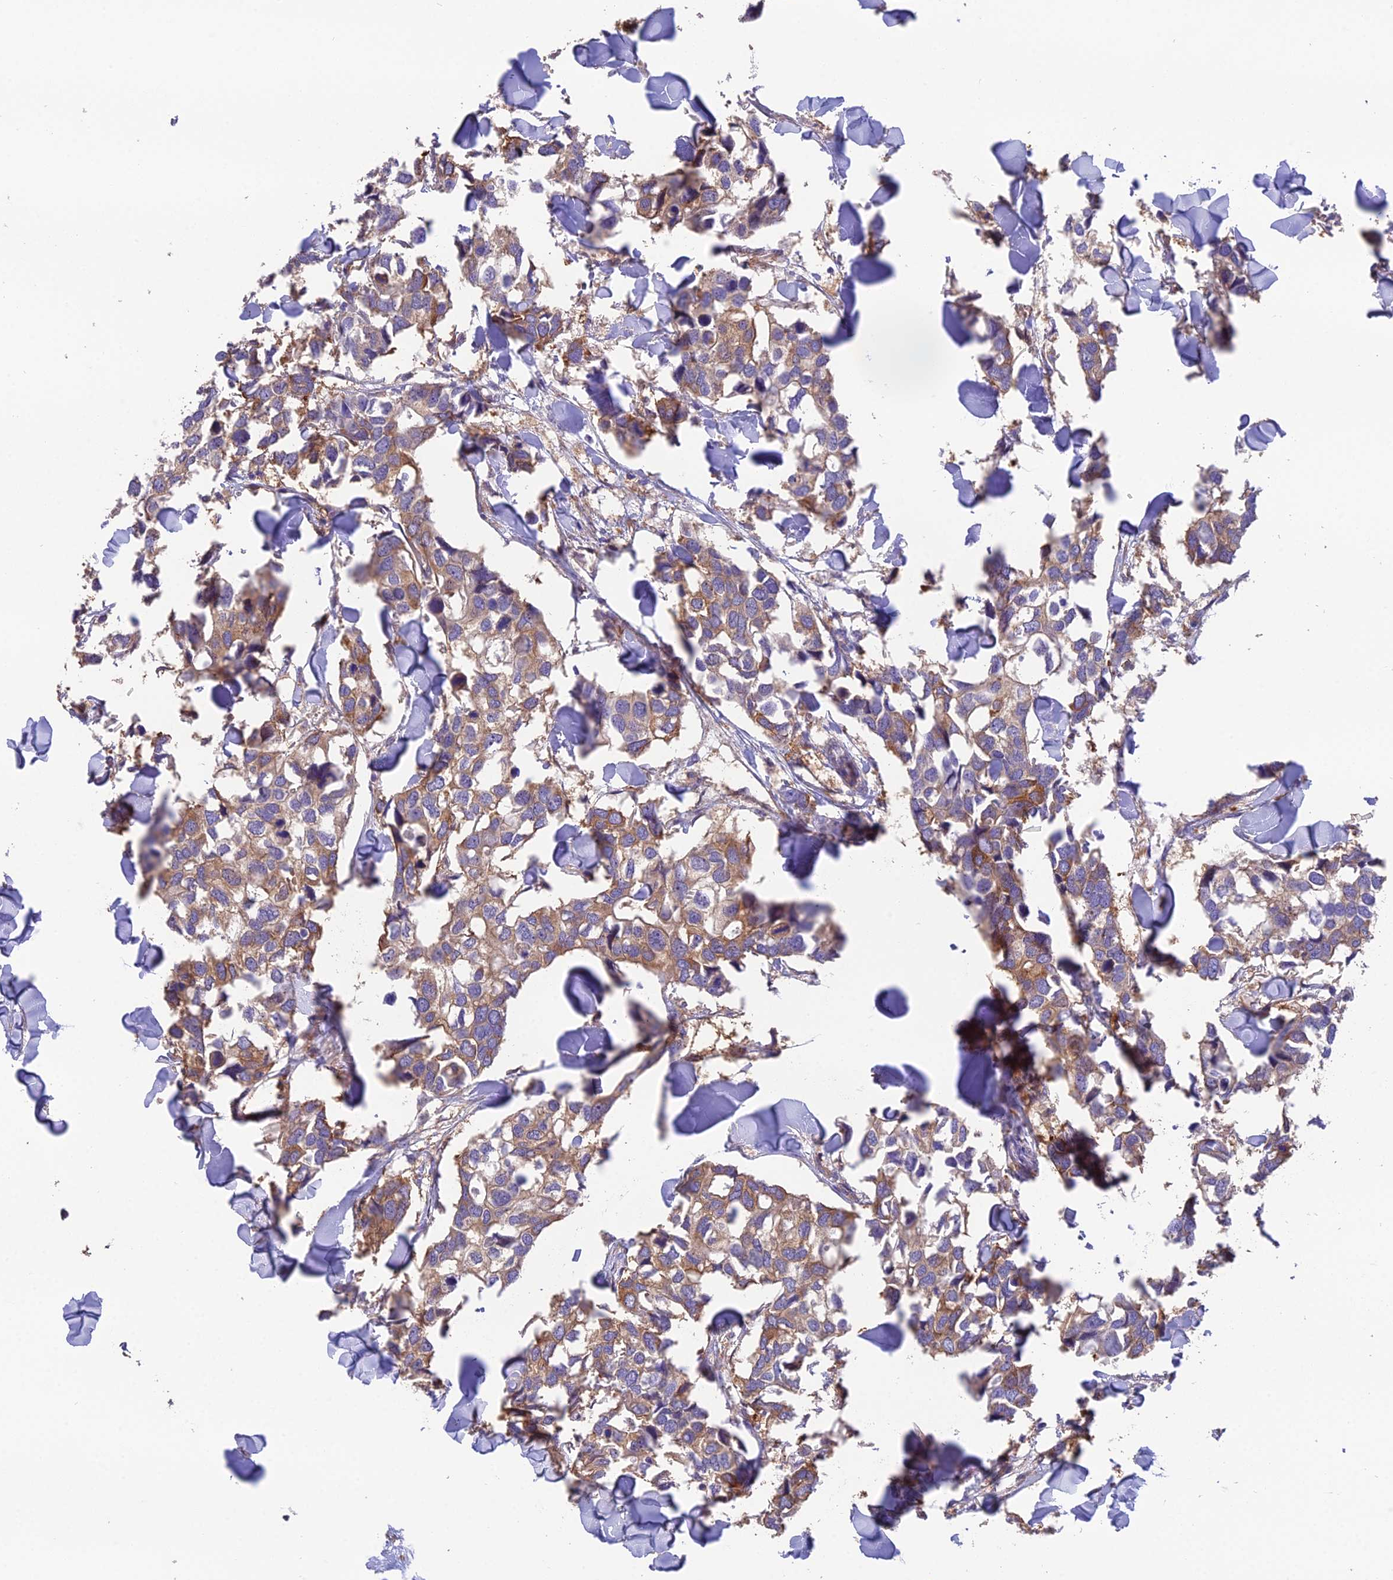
{"staining": {"intensity": "moderate", "quantity": ">75%", "location": "cytoplasmic/membranous"}, "tissue": "breast cancer", "cell_type": "Tumor cells", "image_type": "cancer", "snomed": [{"axis": "morphology", "description": "Duct carcinoma"}, {"axis": "topography", "description": "Breast"}], "caption": "Immunohistochemical staining of human breast invasive ductal carcinoma demonstrates moderate cytoplasmic/membranous protein positivity in about >75% of tumor cells. The staining was performed using DAB (3,3'-diaminobenzidine), with brown indicating positive protein expression. Nuclei are stained blue with hematoxylin.", "gene": "BLOC1S4", "patient": {"sex": "female", "age": 83}}